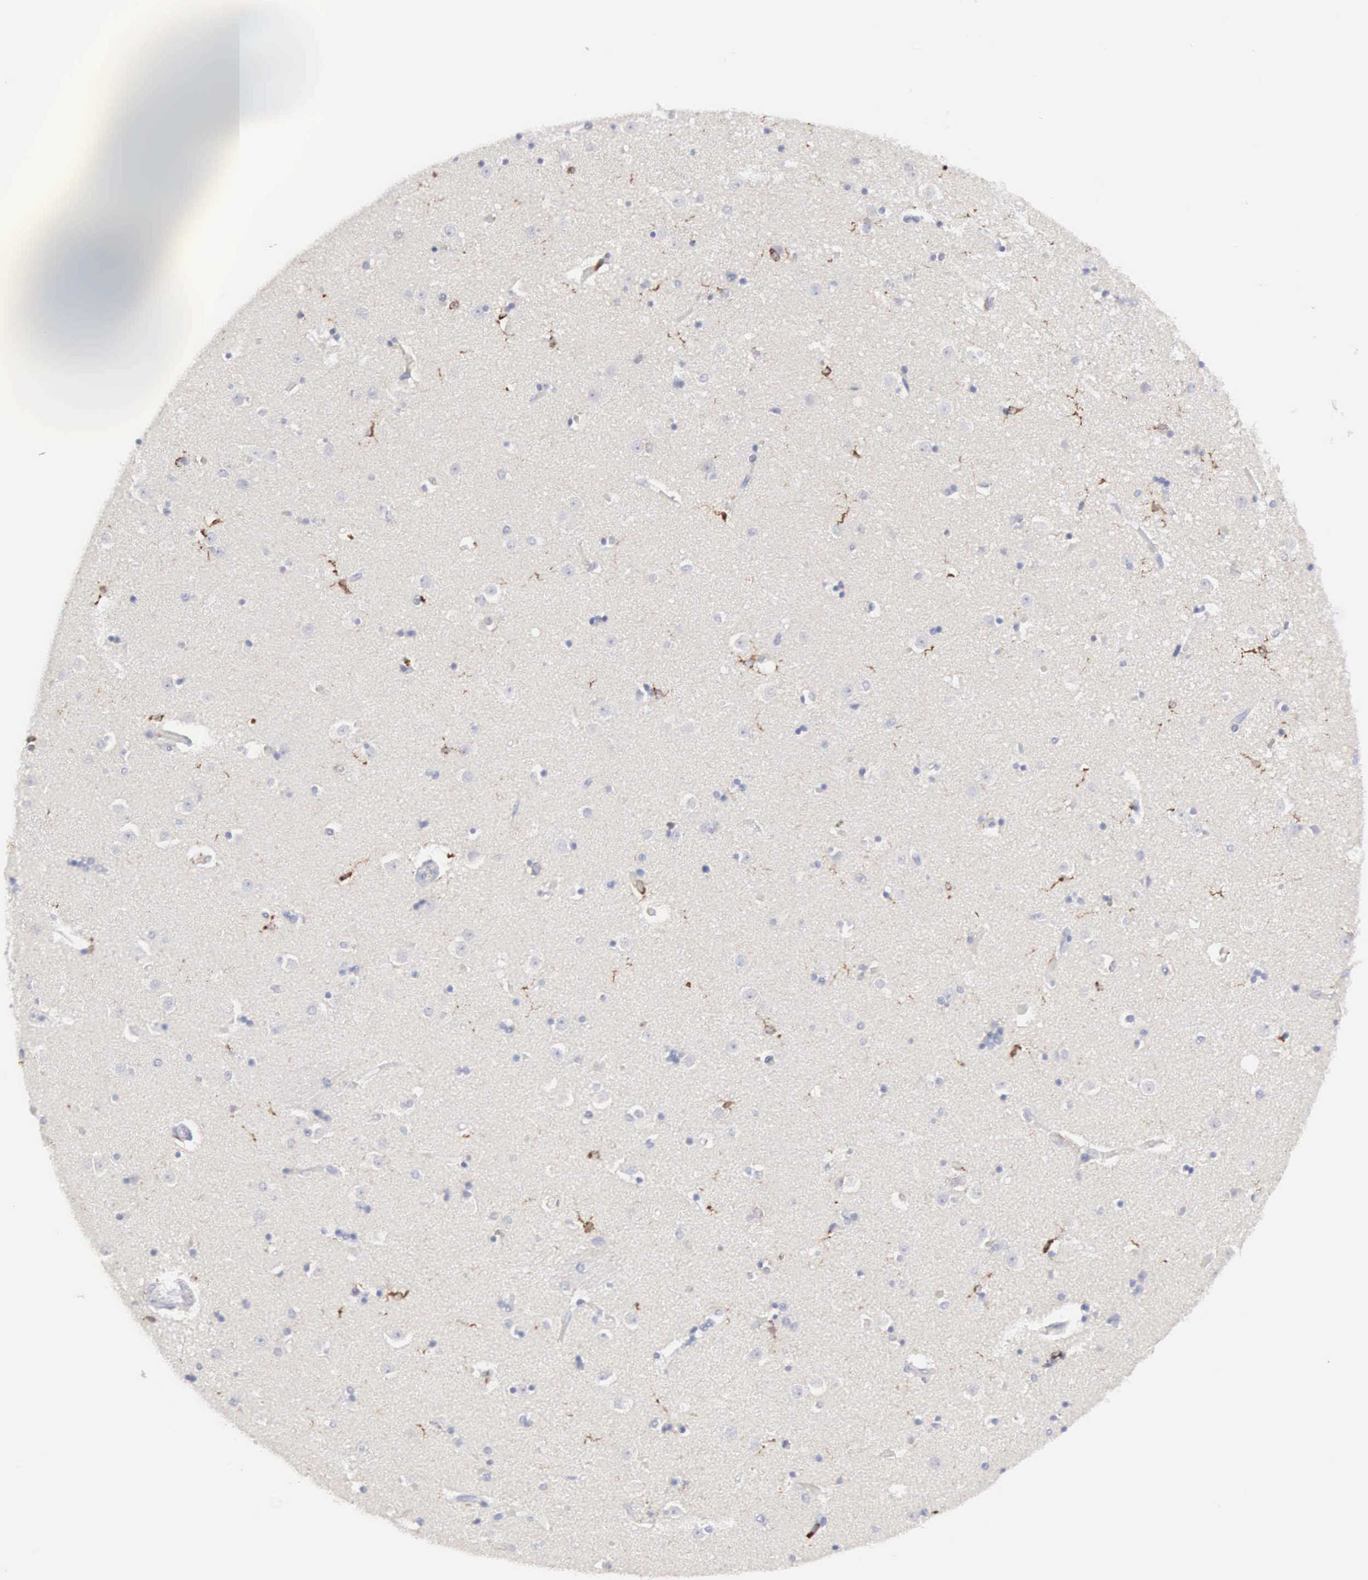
{"staining": {"intensity": "weak", "quantity": "<25%", "location": "cytoplasmic/membranous"}, "tissue": "caudate", "cell_type": "Glial cells", "image_type": "normal", "snomed": [{"axis": "morphology", "description": "Normal tissue, NOS"}, {"axis": "topography", "description": "Lateral ventricle wall"}], "caption": "Normal caudate was stained to show a protein in brown. There is no significant expression in glial cells. Brightfield microscopy of immunohistochemistry (IHC) stained with DAB (3,3'-diaminobenzidine) (brown) and hematoxylin (blue), captured at high magnification.", "gene": "ENSG00000285304", "patient": {"sex": "female", "age": 54}}